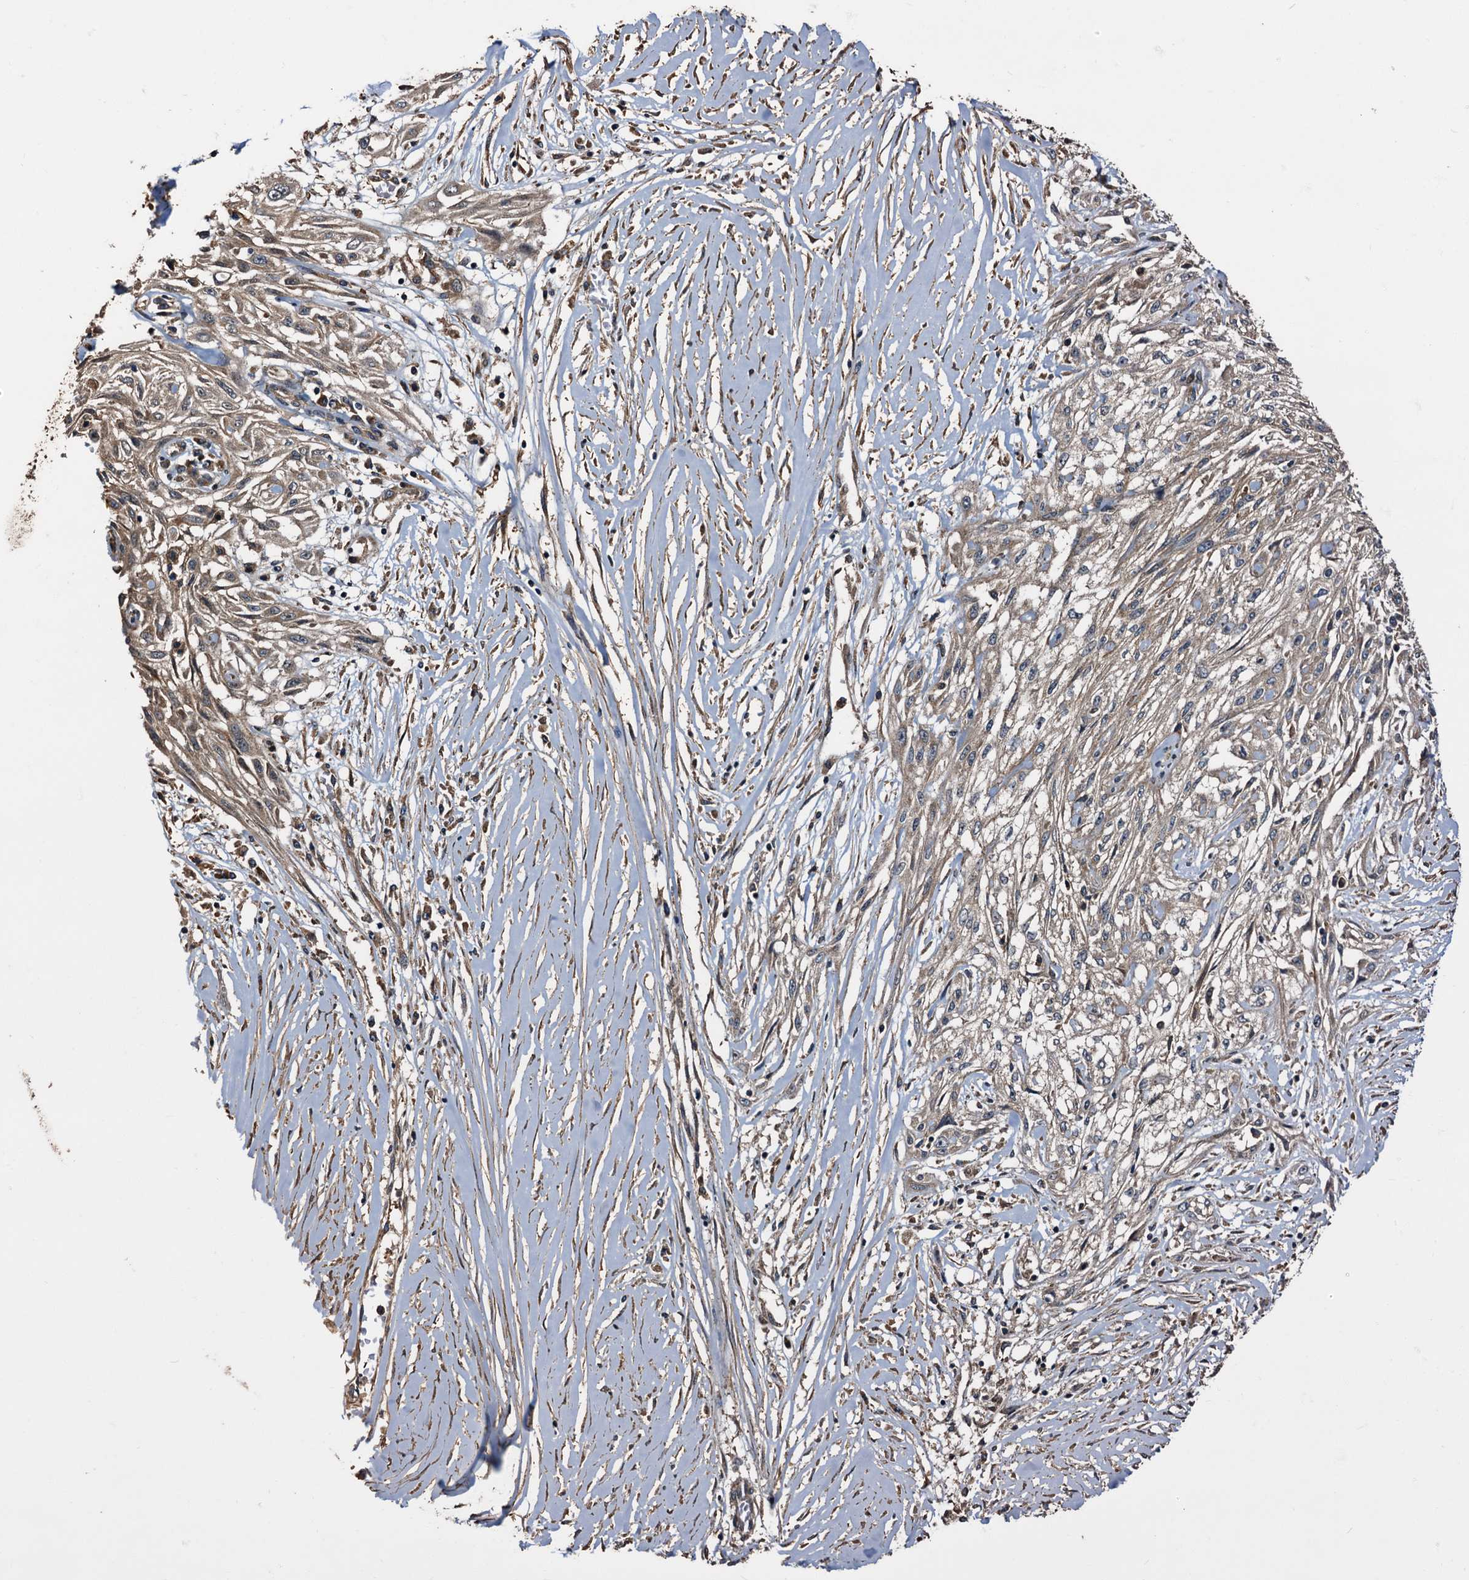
{"staining": {"intensity": "weak", "quantity": "<25%", "location": "cytoplasmic/membranous"}, "tissue": "skin cancer", "cell_type": "Tumor cells", "image_type": "cancer", "snomed": [{"axis": "morphology", "description": "Squamous cell carcinoma, NOS"}, {"axis": "morphology", "description": "Squamous cell carcinoma, metastatic, NOS"}, {"axis": "topography", "description": "Skin"}, {"axis": "topography", "description": "Lymph node"}], "caption": "Tumor cells show no significant protein expression in squamous cell carcinoma (skin).", "gene": "PEX5", "patient": {"sex": "male", "age": 75}}